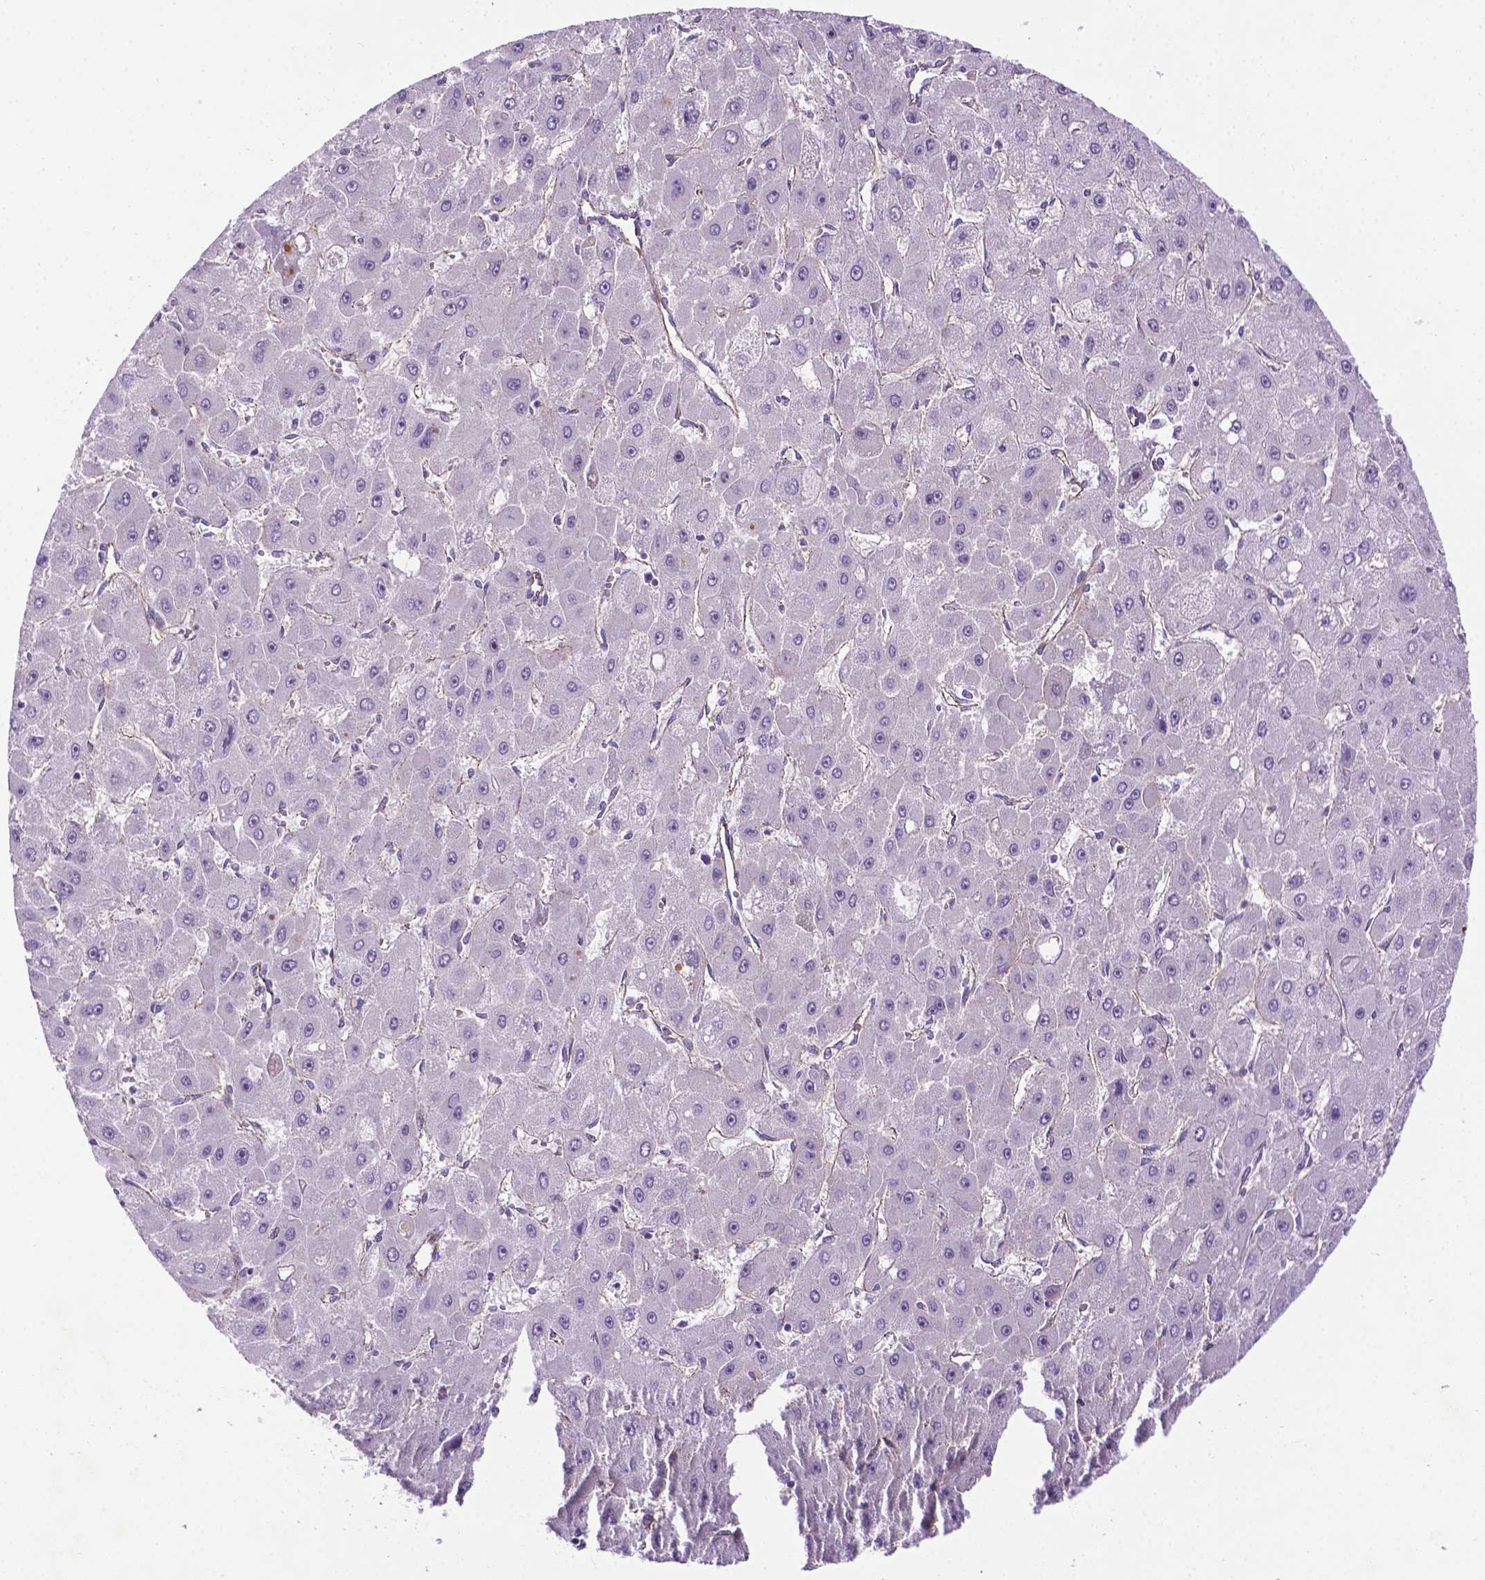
{"staining": {"intensity": "negative", "quantity": "none", "location": "none"}, "tissue": "liver cancer", "cell_type": "Tumor cells", "image_type": "cancer", "snomed": [{"axis": "morphology", "description": "Carcinoma, Hepatocellular, NOS"}, {"axis": "topography", "description": "Liver"}], "caption": "Histopathology image shows no protein expression in tumor cells of liver cancer tissue.", "gene": "CCER2", "patient": {"sex": "female", "age": 25}}